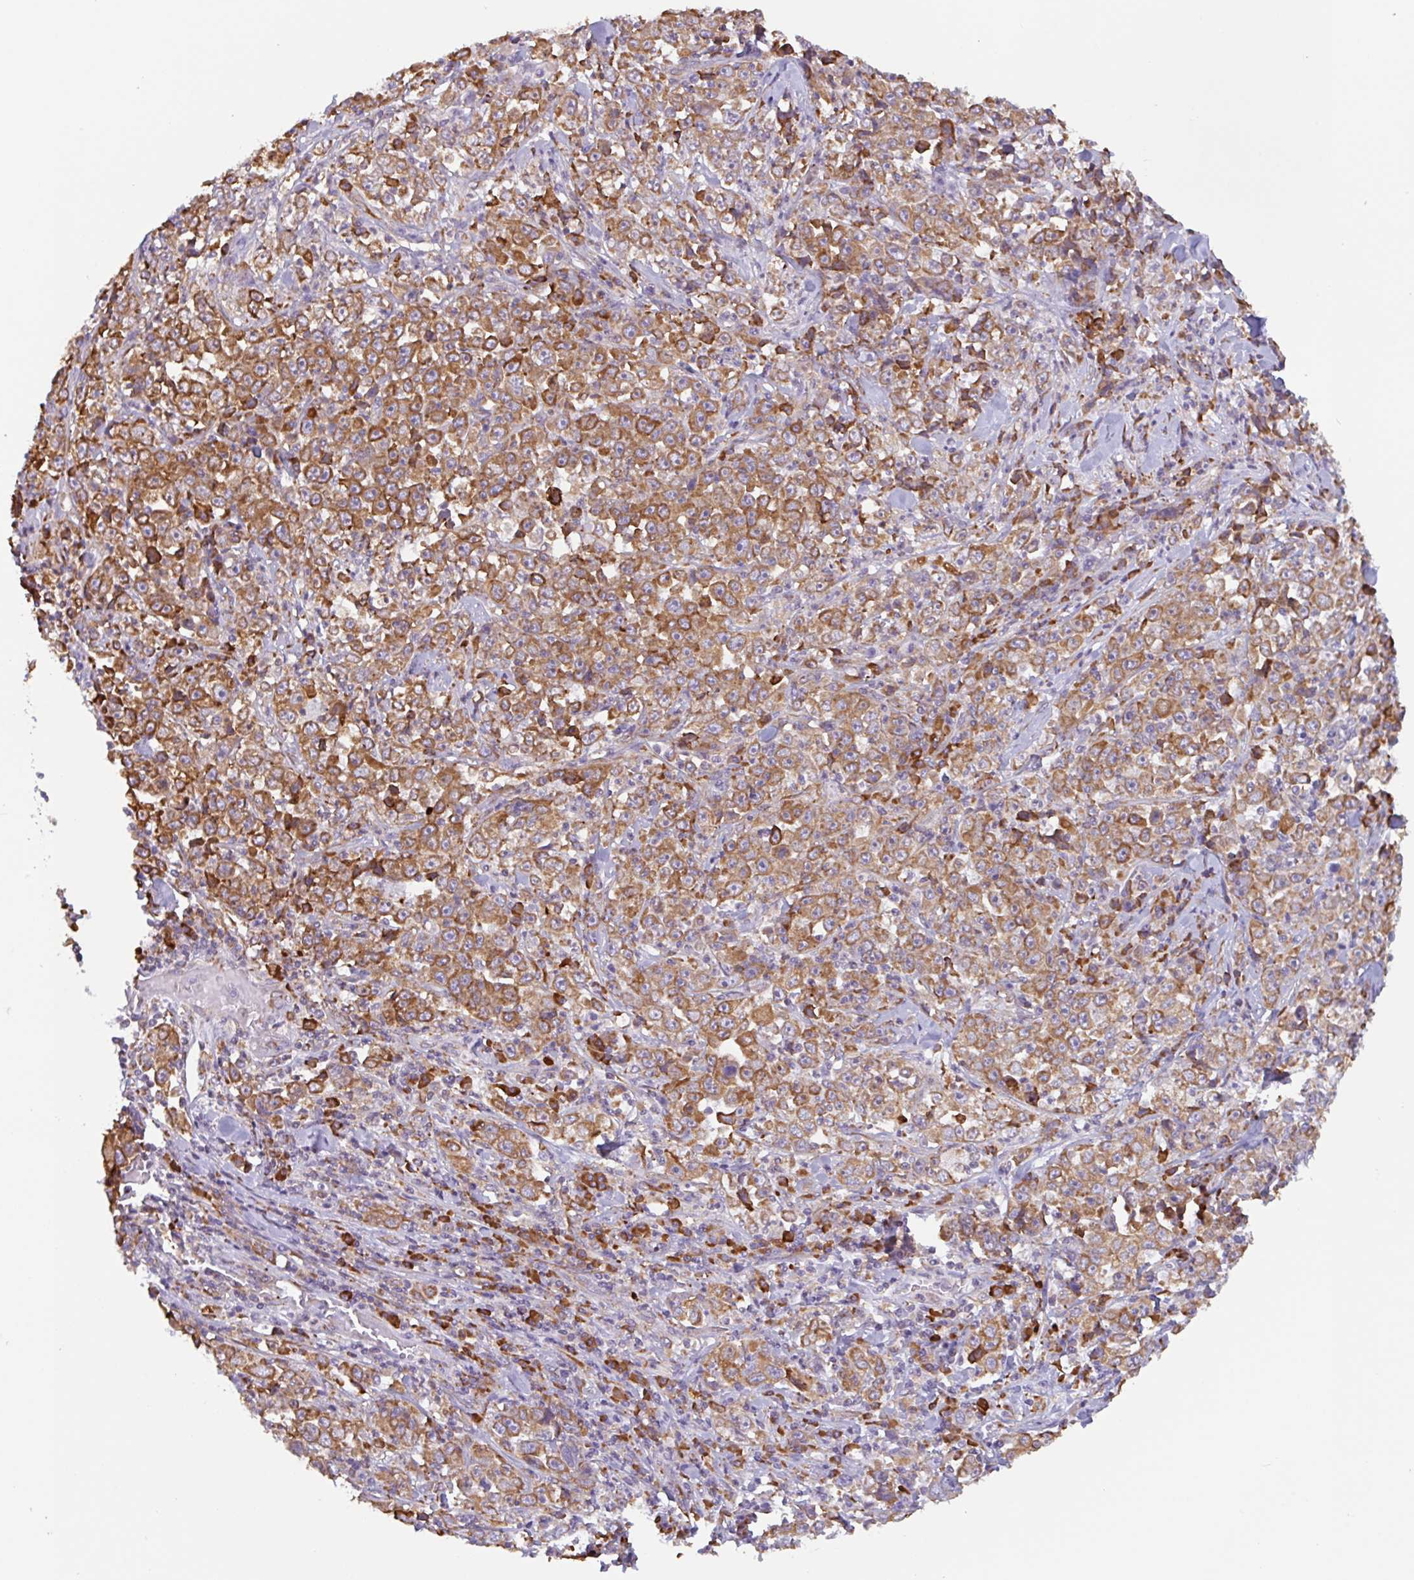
{"staining": {"intensity": "strong", "quantity": ">75%", "location": "cytoplasmic/membranous"}, "tissue": "stomach cancer", "cell_type": "Tumor cells", "image_type": "cancer", "snomed": [{"axis": "morphology", "description": "Normal tissue, NOS"}, {"axis": "morphology", "description": "Adenocarcinoma, NOS"}, {"axis": "topography", "description": "Stomach, upper"}, {"axis": "topography", "description": "Stomach"}], "caption": "The micrograph reveals a brown stain indicating the presence of a protein in the cytoplasmic/membranous of tumor cells in stomach cancer. The staining is performed using DAB brown chromogen to label protein expression. The nuclei are counter-stained blue using hematoxylin.", "gene": "DOK4", "patient": {"sex": "male", "age": 59}}